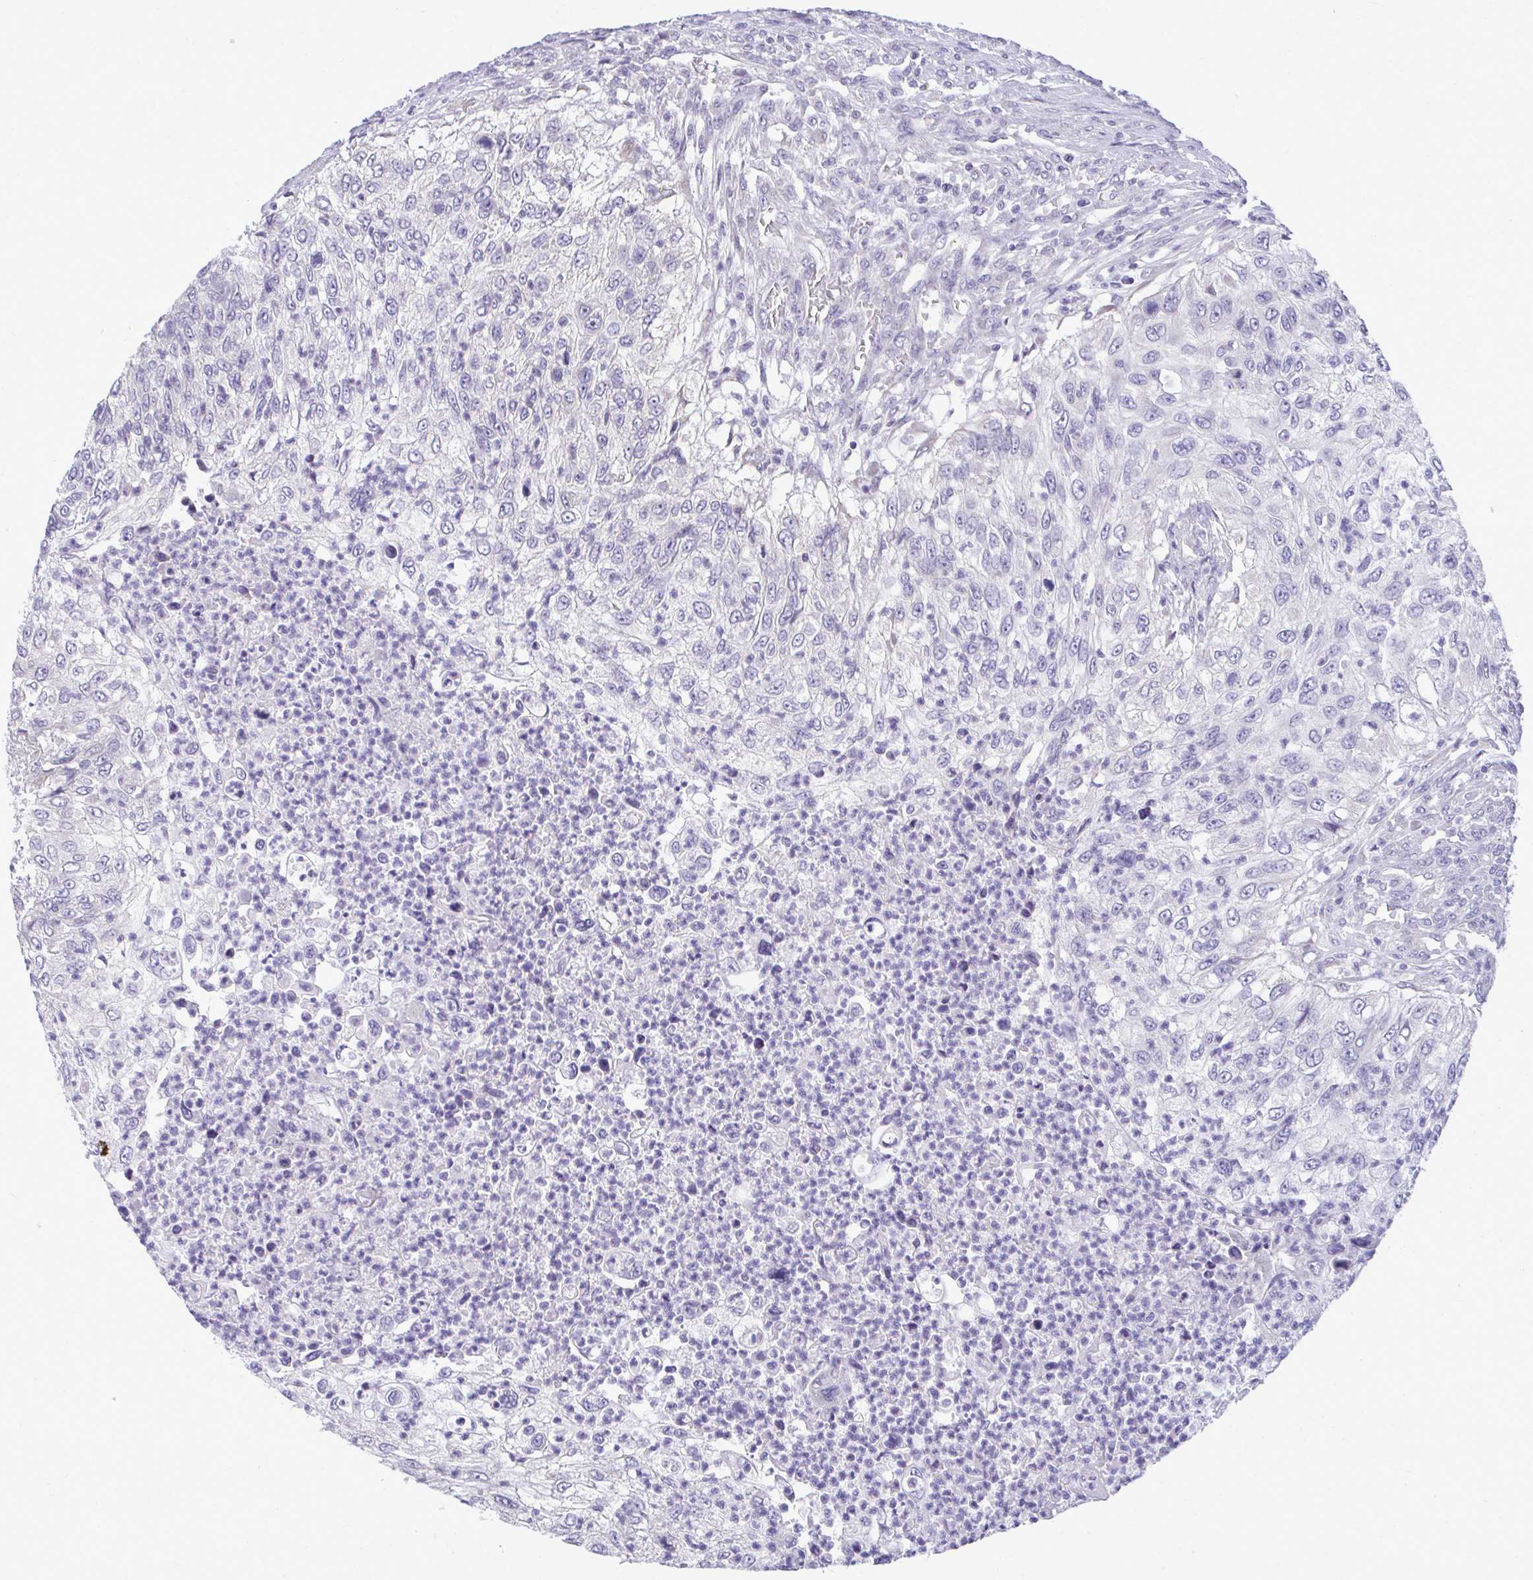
{"staining": {"intensity": "negative", "quantity": "none", "location": "none"}, "tissue": "urothelial cancer", "cell_type": "Tumor cells", "image_type": "cancer", "snomed": [{"axis": "morphology", "description": "Urothelial carcinoma, High grade"}, {"axis": "topography", "description": "Urinary bladder"}], "caption": "This is a micrograph of IHC staining of urothelial cancer, which shows no staining in tumor cells.", "gene": "PIGK", "patient": {"sex": "female", "age": 60}}